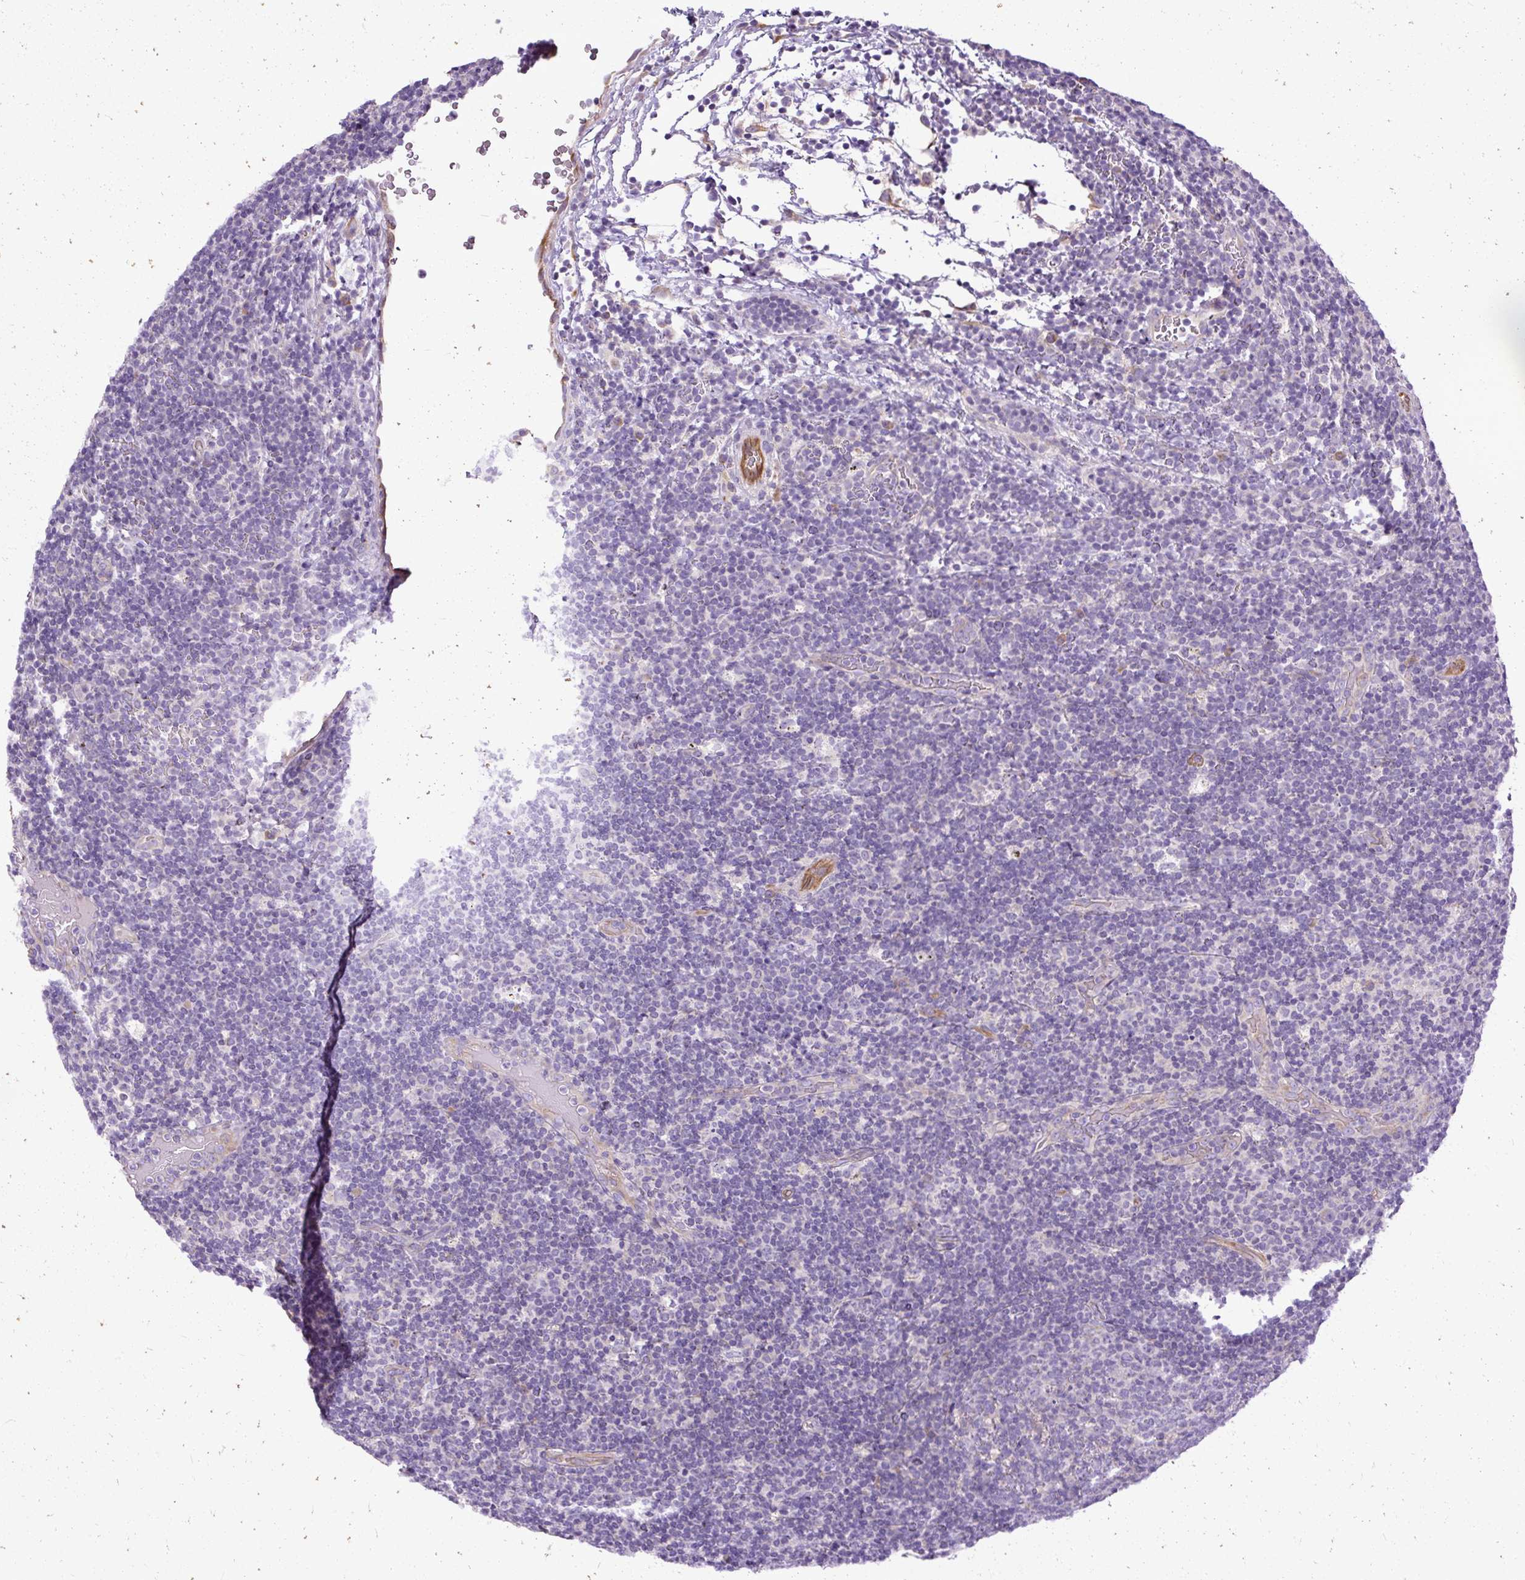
{"staining": {"intensity": "negative", "quantity": "none", "location": "none"}, "tissue": "lymphoma", "cell_type": "Tumor cells", "image_type": "cancer", "snomed": [{"axis": "morphology", "description": "Hodgkin's disease, NOS"}, {"axis": "topography", "description": "Lymph node"}], "caption": "Tumor cells show no significant staining in lymphoma.", "gene": "FAM149A", "patient": {"sex": "female", "age": 57}}